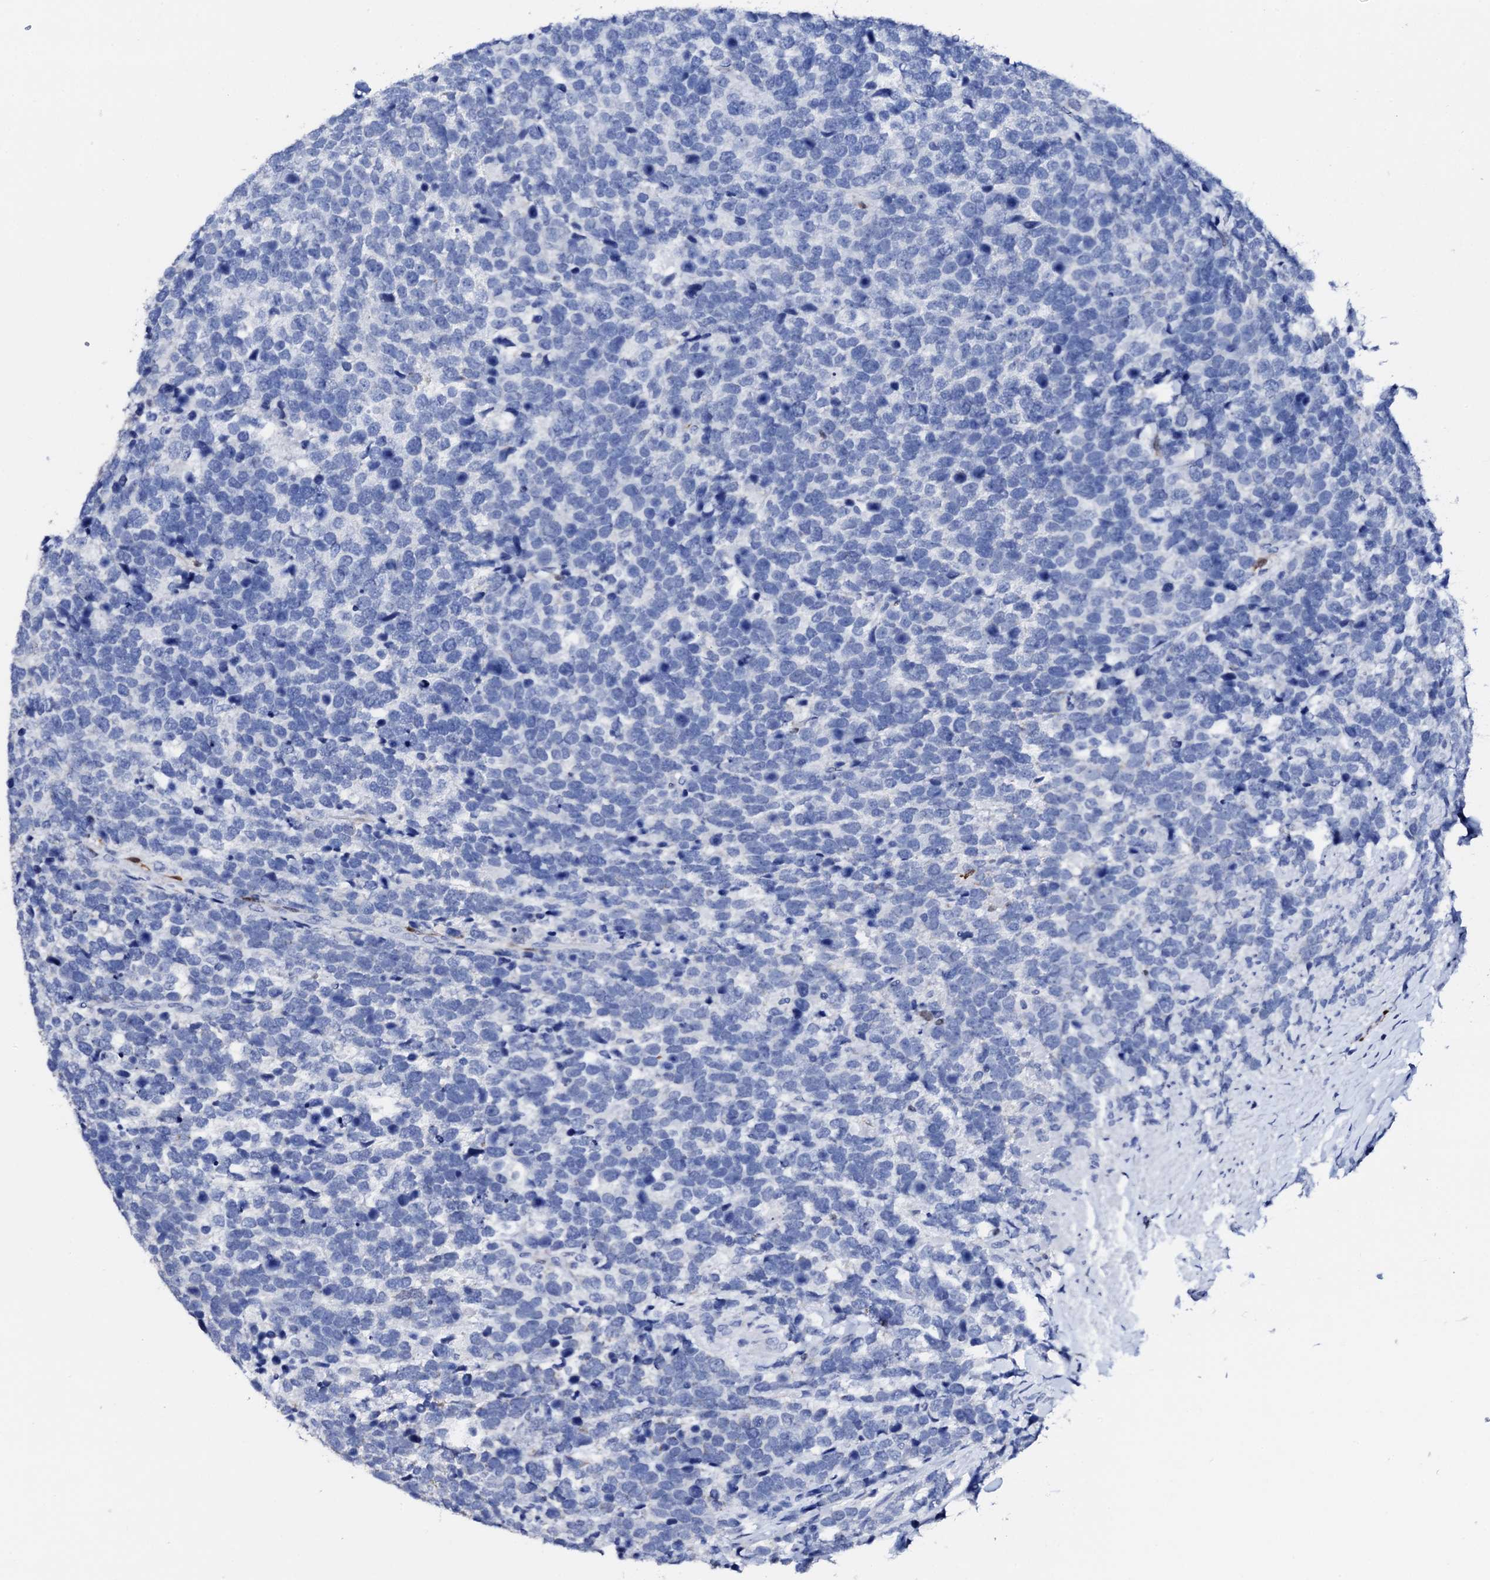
{"staining": {"intensity": "negative", "quantity": "none", "location": "none"}, "tissue": "urothelial cancer", "cell_type": "Tumor cells", "image_type": "cancer", "snomed": [{"axis": "morphology", "description": "Urothelial carcinoma, High grade"}, {"axis": "topography", "description": "Urinary bladder"}], "caption": "High magnification brightfield microscopy of high-grade urothelial carcinoma stained with DAB (brown) and counterstained with hematoxylin (blue): tumor cells show no significant expression.", "gene": "NRIP2", "patient": {"sex": "female", "age": 82}}